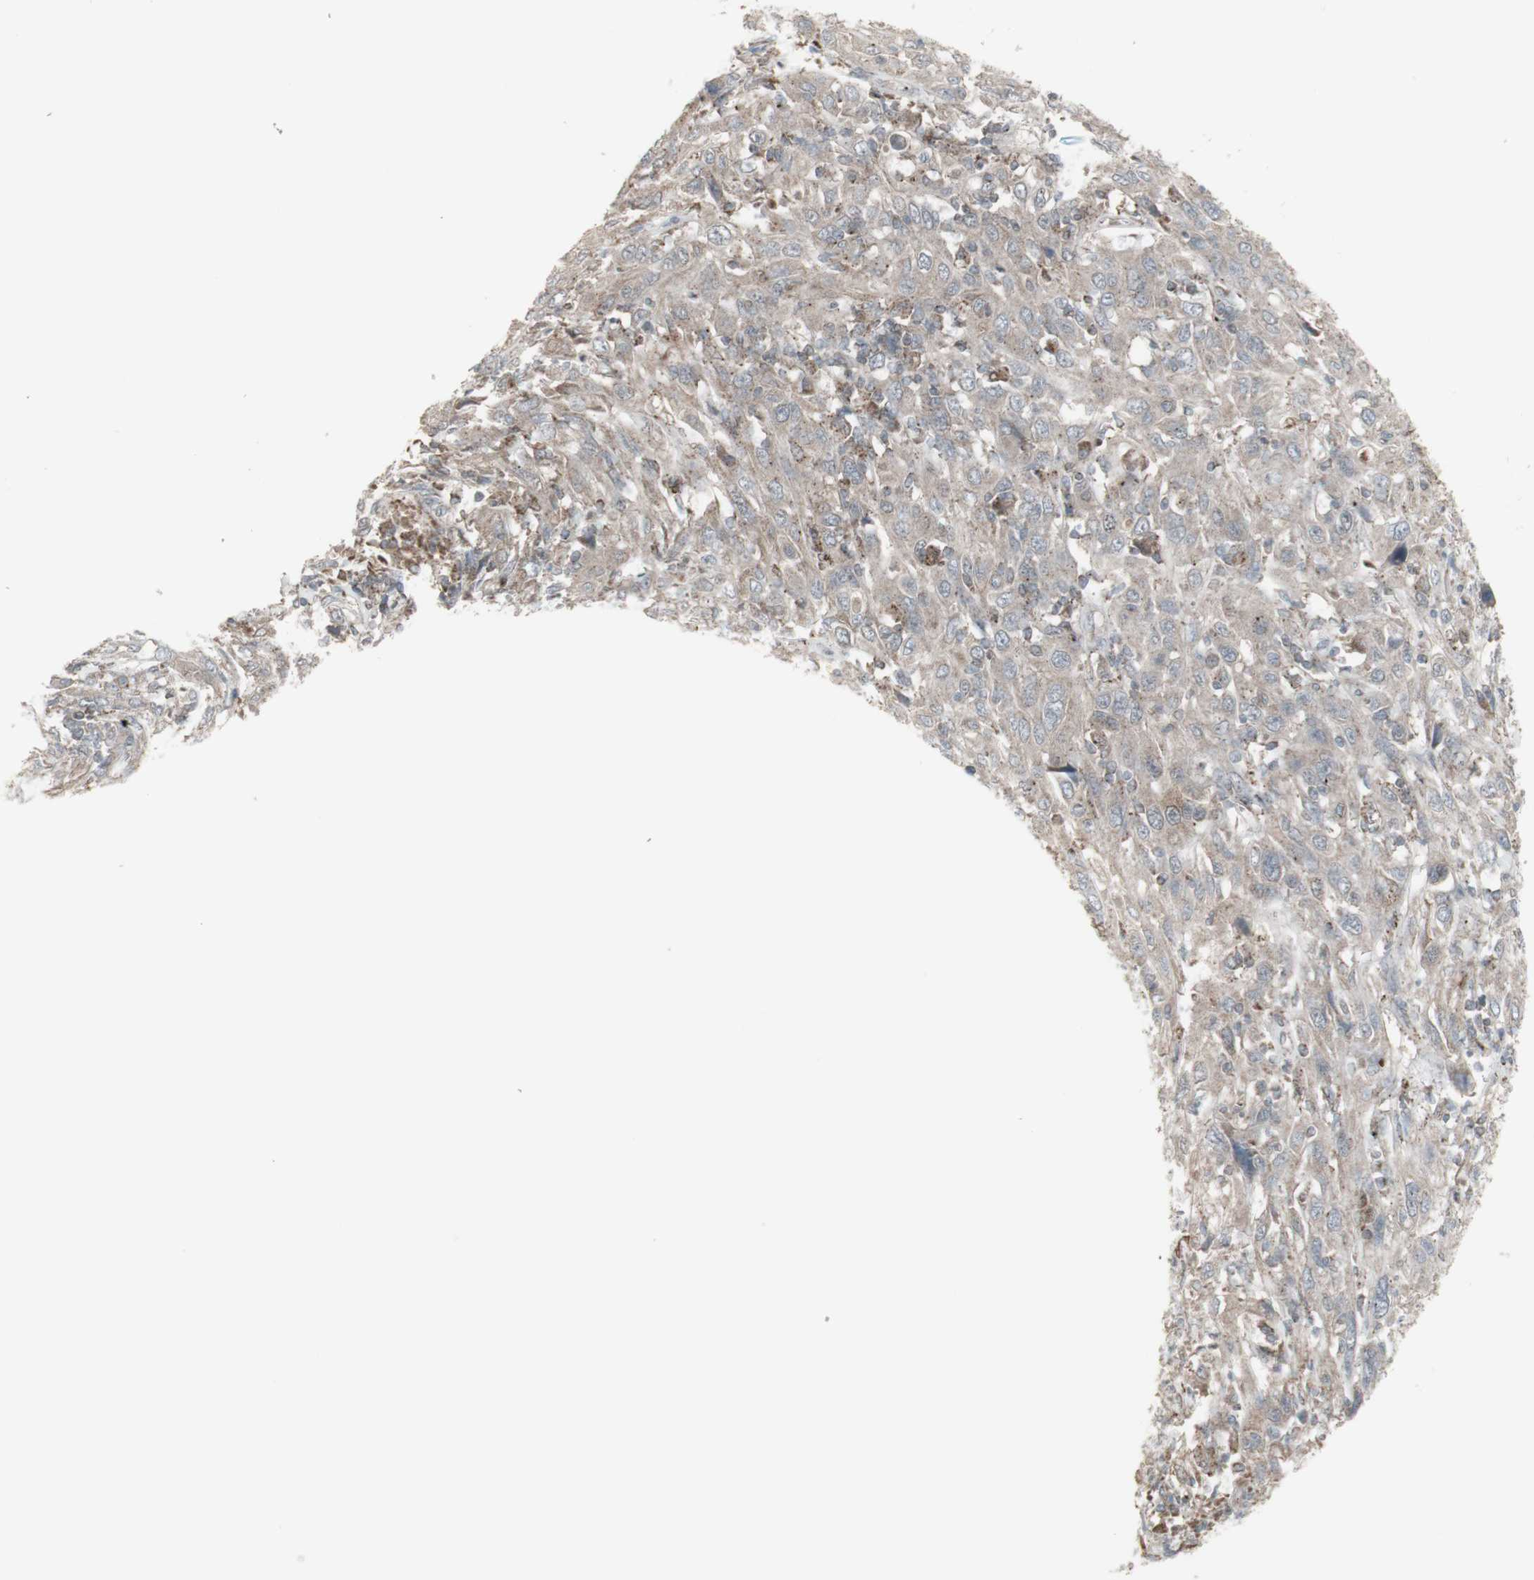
{"staining": {"intensity": "weak", "quantity": ">75%", "location": "cytoplasmic/membranous"}, "tissue": "cervical cancer", "cell_type": "Tumor cells", "image_type": "cancer", "snomed": [{"axis": "morphology", "description": "Squamous cell carcinoma, NOS"}, {"axis": "topography", "description": "Cervix"}], "caption": "High-power microscopy captured an immunohistochemistry histopathology image of squamous cell carcinoma (cervical), revealing weak cytoplasmic/membranous positivity in about >75% of tumor cells.", "gene": "SHC1", "patient": {"sex": "female", "age": 46}}